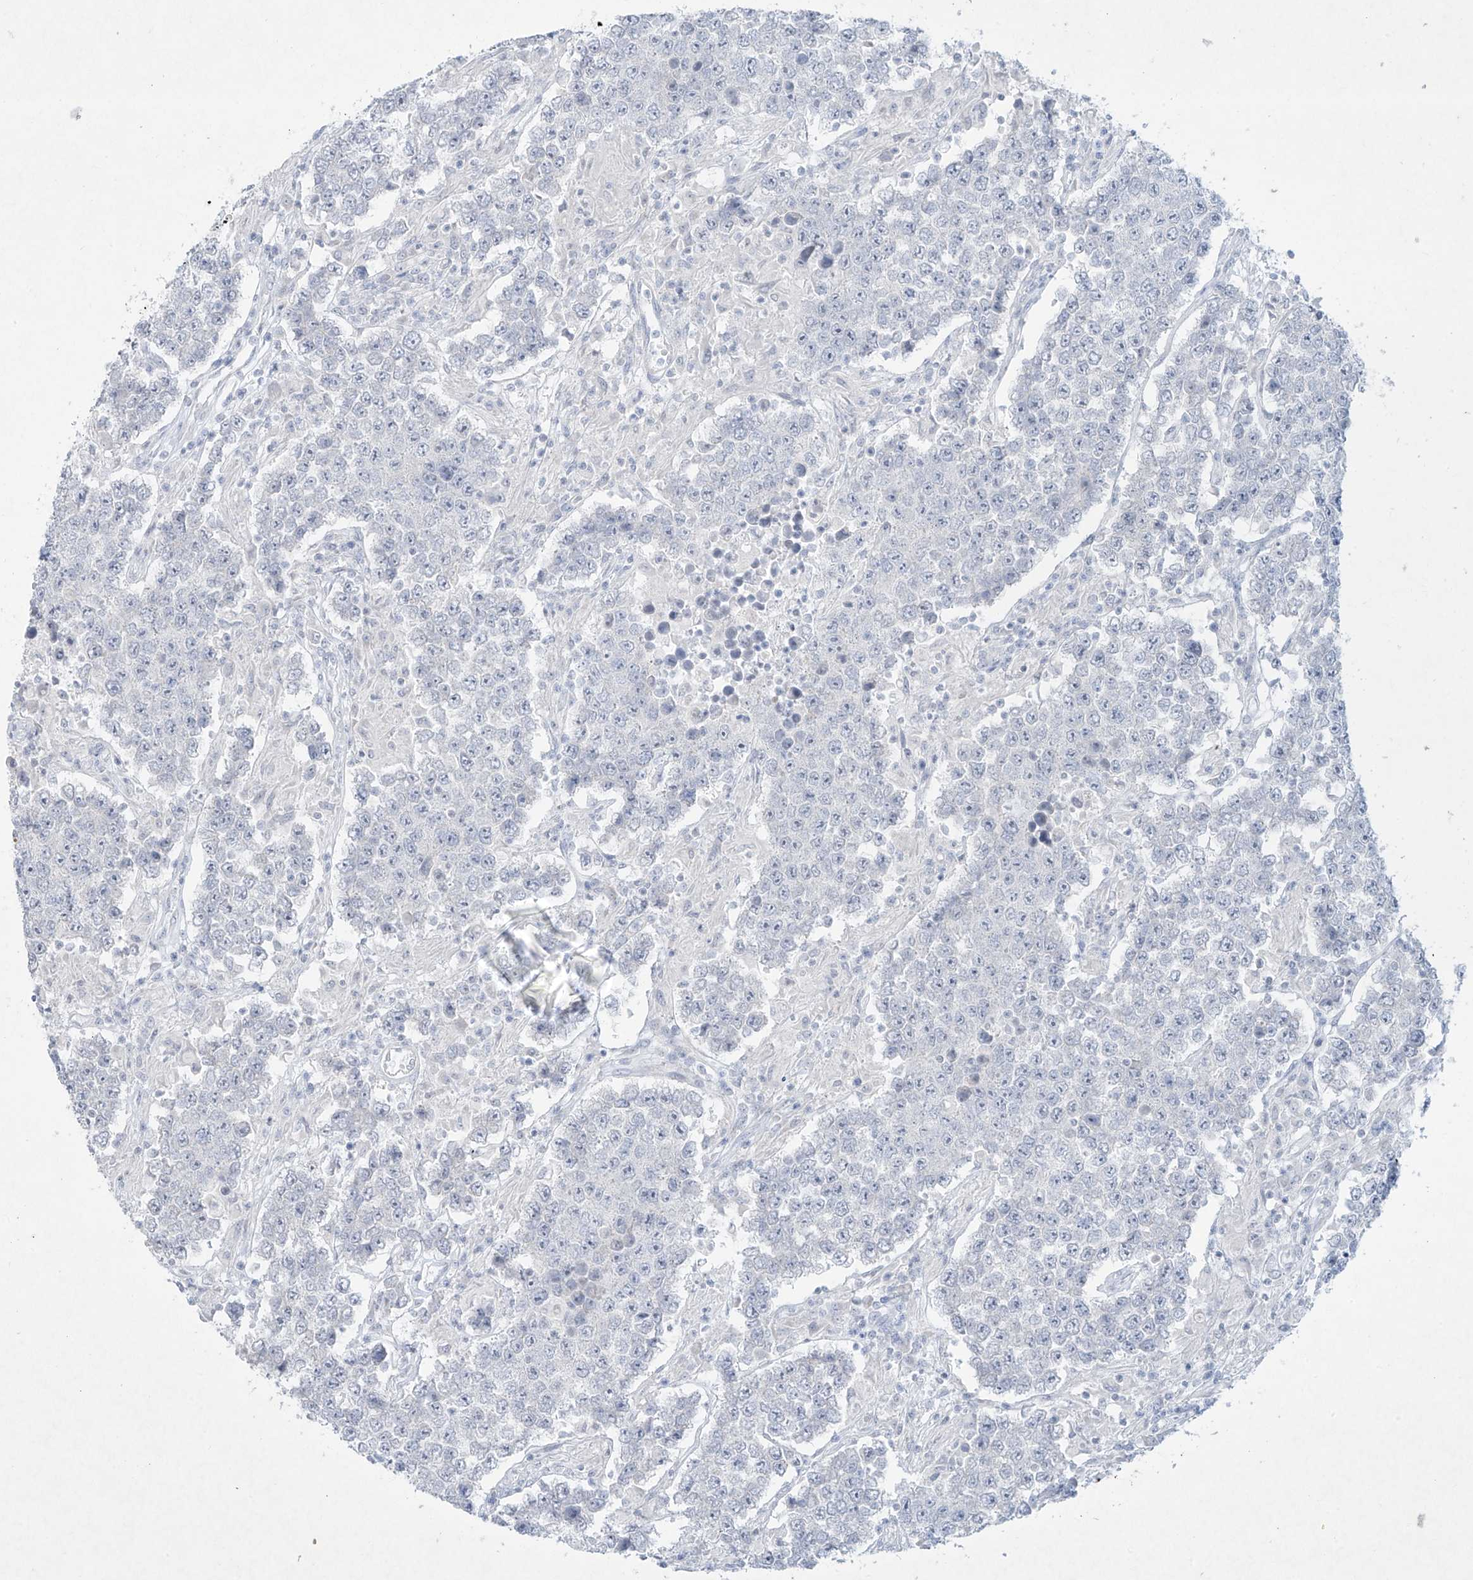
{"staining": {"intensity": "negative", "quantity": "none", "location": "none"}, "tissue": "testis cancer", "cell_type": "Tumor cells", "image_type": "cancer", "snomed": [{"axis": "morphology", "description": "Normal tissue, NOS"}, {"axis": "morphology", "description": "Urothelial carcinoma, High grade"}, {"axis": "morphology", "description": "Seminoma, NOS"}, {"axis": "morphology", "description": "Carcinoma, Embryonal, NOS"}, {"axis": "topography", "description": "Urinary bladder"}, {"axis": "topography", "description": "Testis"}], "caption": "Histopathology image shows no protein staining in tumor cells of testis seminoma tissue.", "gene": "PAX6", "patient": {"sex": "male", "age": 41}}